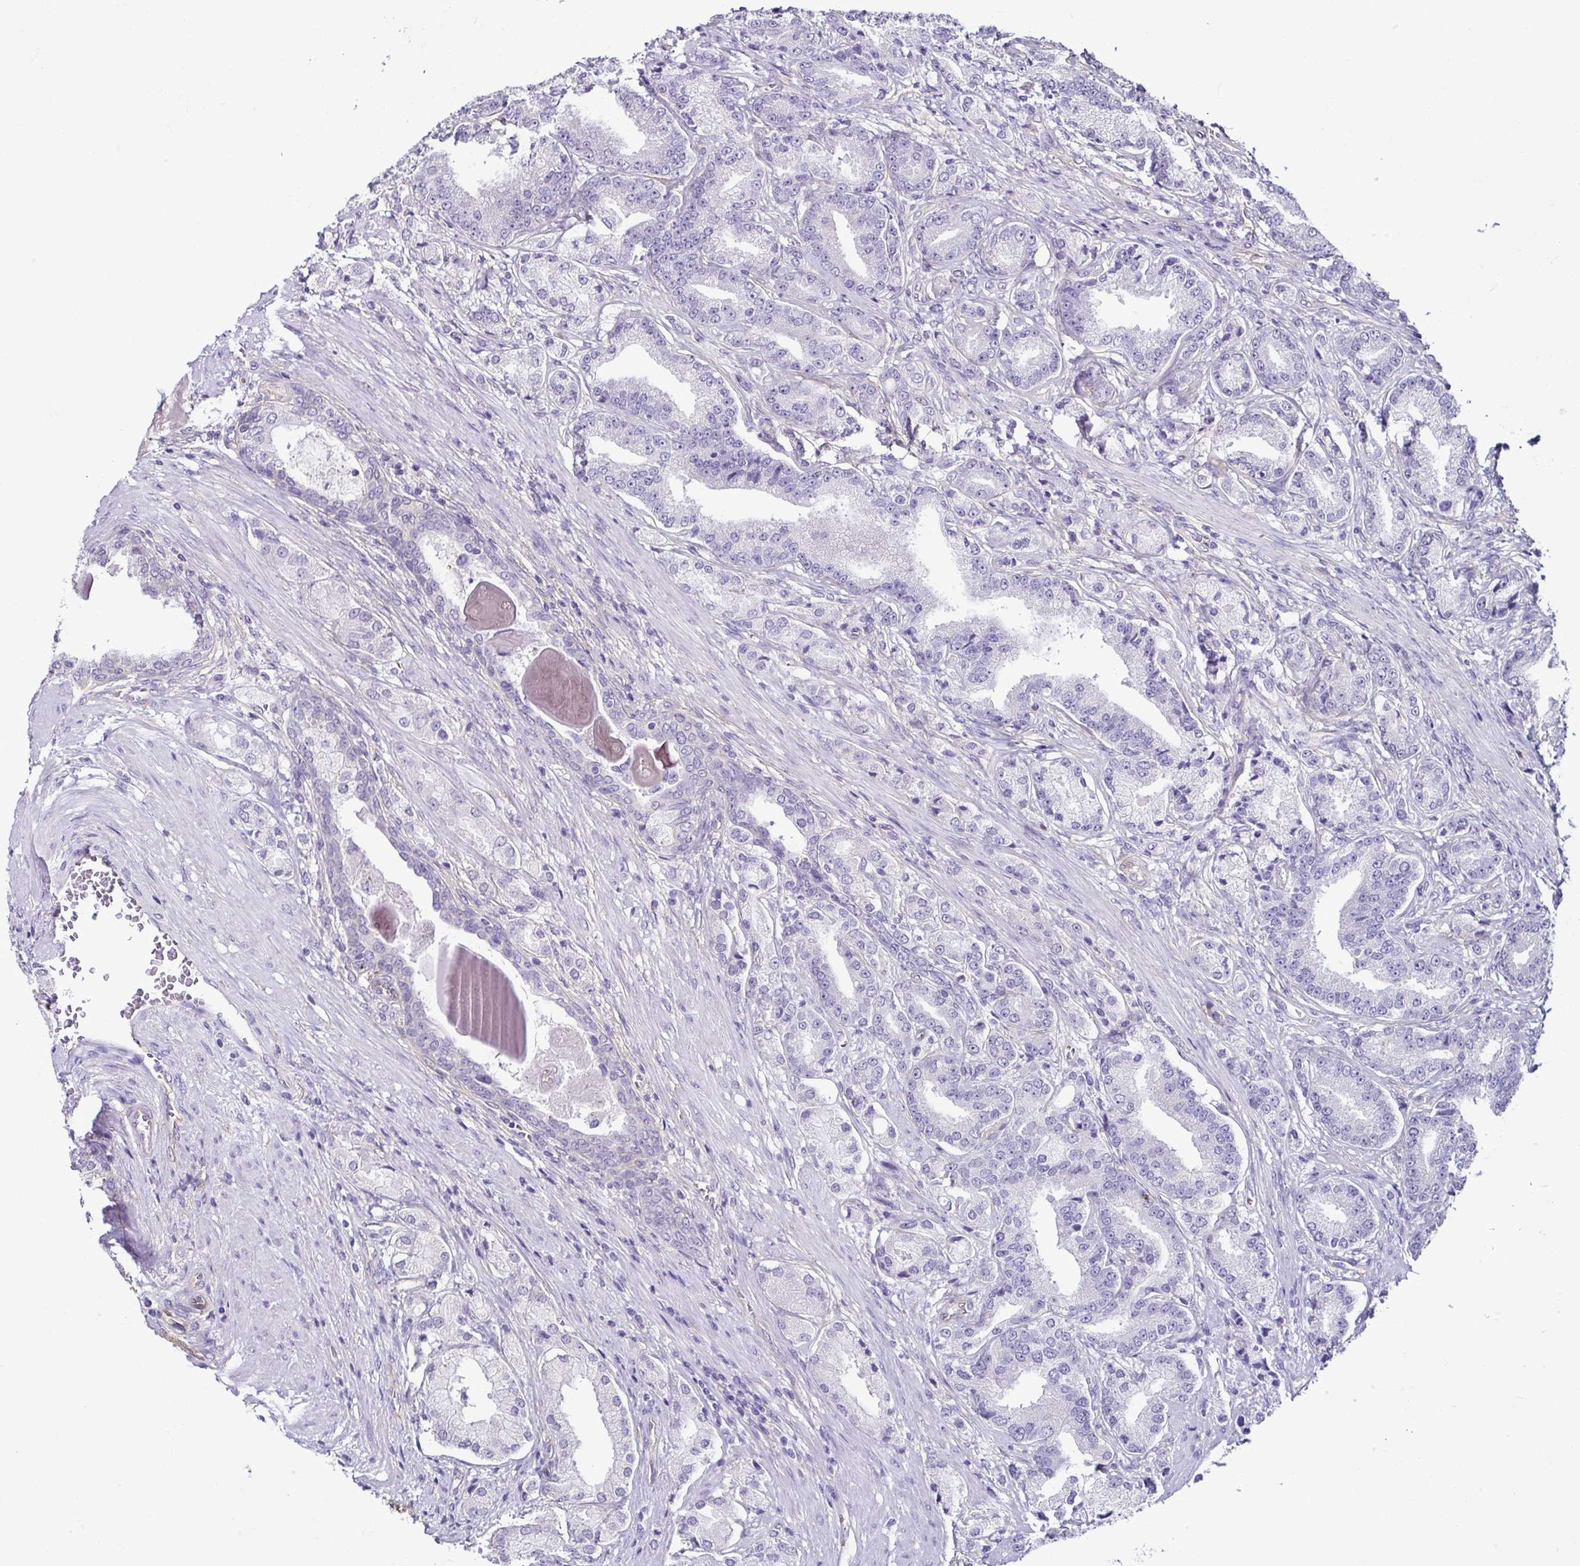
{"staining": {"intensity": "negative", "quantity": "none", "location": "none"}, "tissue": "prostate cancer", "cell_type": "Tumor cells", "image_type": "cancer", "snomed": [{"axis": "morphology", "description": "Adenocarcinoma, High grade"}, {"axis": "topography", "description": "Prostate and seminal vesicle, NOS"}], "caption": "IHC photomicrograph of prostate adenocarcinoma (high-grade) stained for a protein (brown), which exhibits no staining in tumor cells.", "gene": "CASP14", "patient": {"sex": "male", "age": 61}}